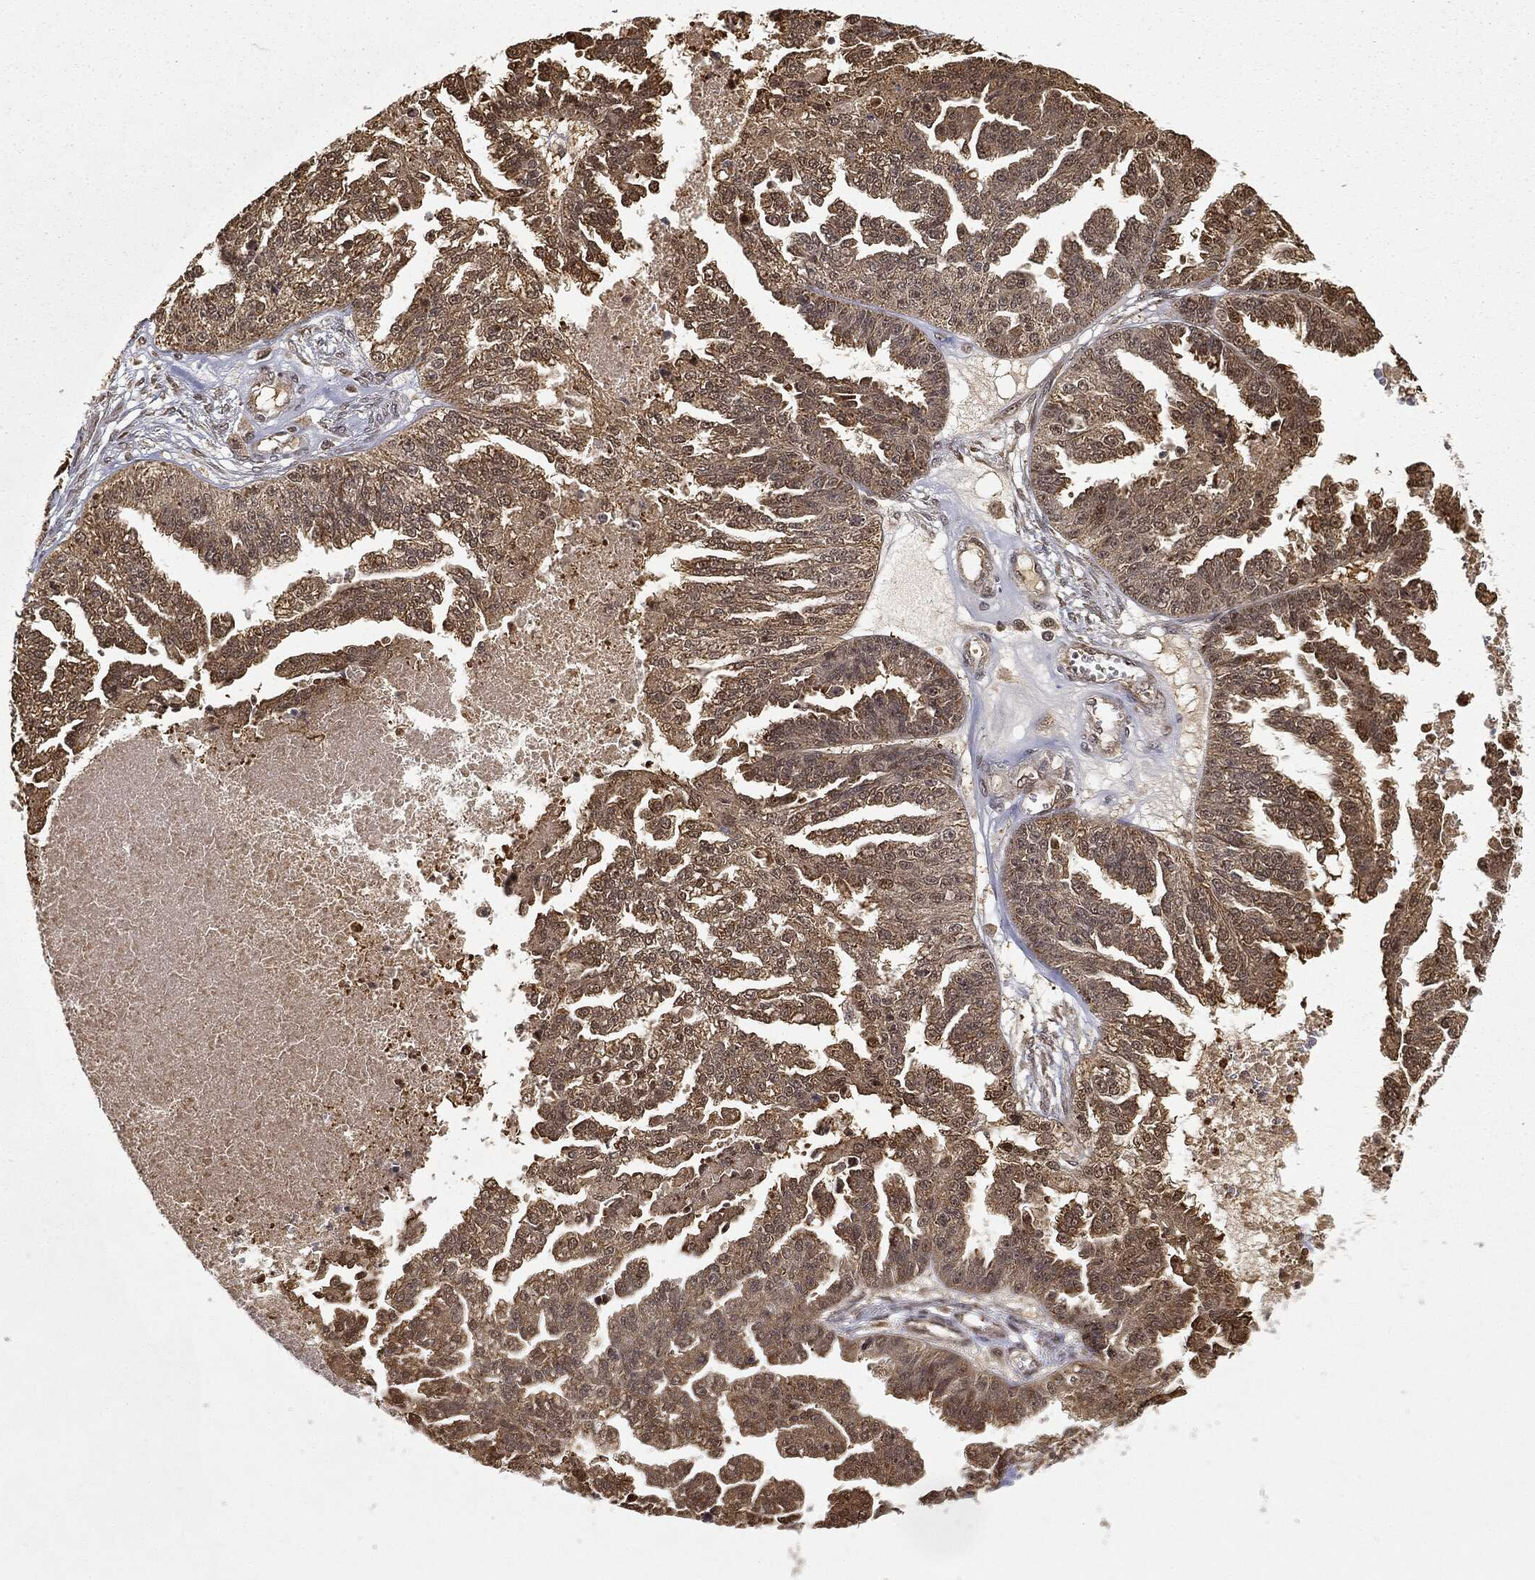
{"staining": {"intensity": "moderate", "quantity": ">75%", "location": "cytoplasmic/membranous"}, "tissue": "ovarian cancer", "cell_type": "Tumor cells", "image_type": "cancer", "snomed": [{"axis": "morphology", "description": "Cystadenocarcinoma, serous, NOS"}, {"axis": "topography", "description": "Ovary"}], "caption": "A brown stain labels moderate cytoplasmic/membranous expression of a protein in human ovarian cancer (serous cystadenocarcinoma) tumor cells.", "gene": "ZNHIT6", "patient": {"sex": "female", "age": 58}}